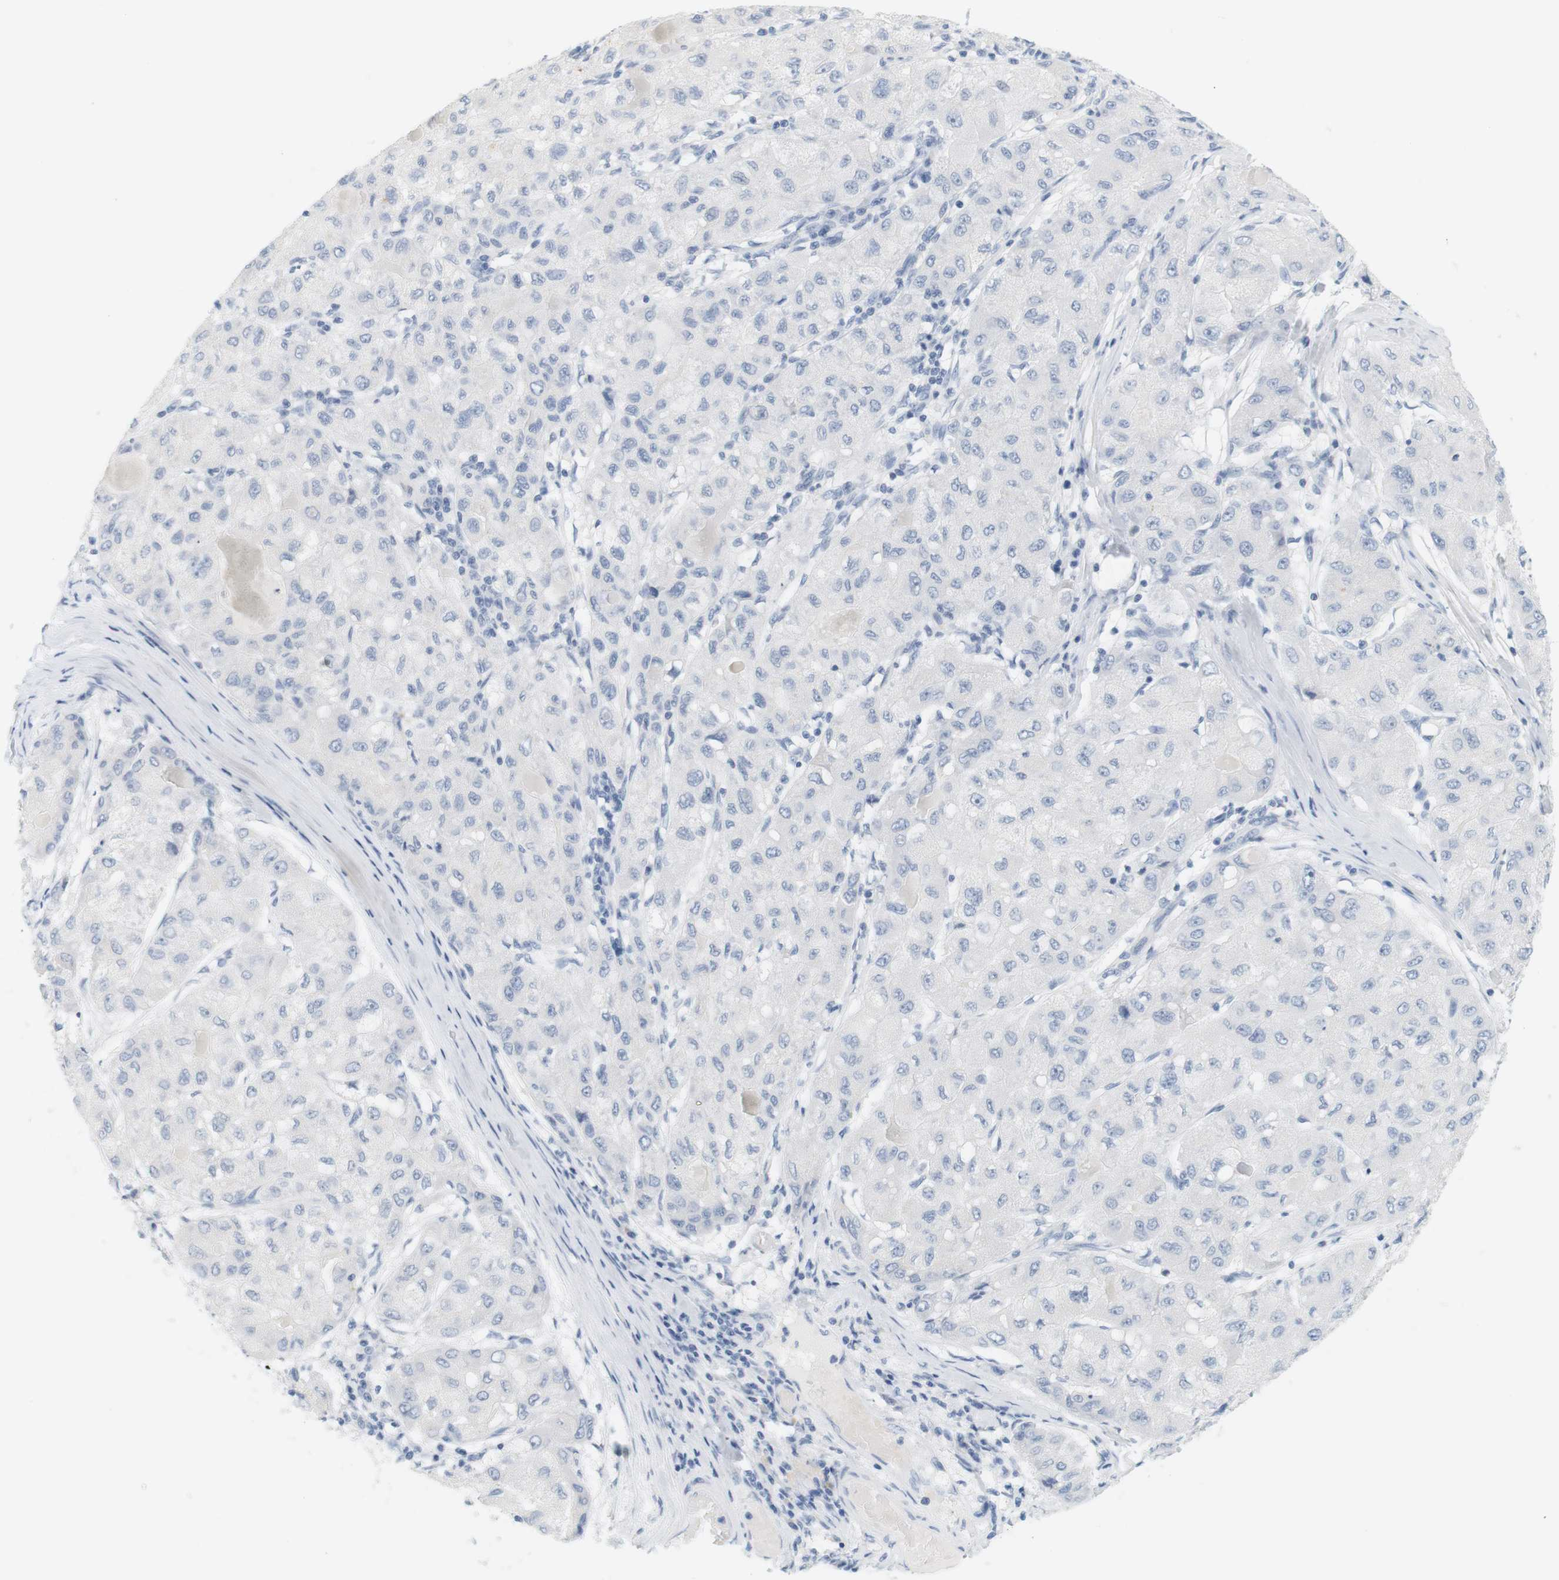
{"staining": {"intensity": "negative", "quantity": "none", "location": "none"}, "tissue": "liver cancer", "cell_type": "Tumor cells", "image_type": "cancer", "snomed": [{"axis": "morphology", "description": "Carcinoma, Hepatocellular, NOS"}, {"axis": "topography", "description": "Liver"}], "caption": "This is an immunohistochemistry photomicrograph of human liver cancer (hepatocellular carcinoma). There is no staining in tumor cells.", "gene": "OPRM1", "patient": {"sex": "male", "age": 80}}